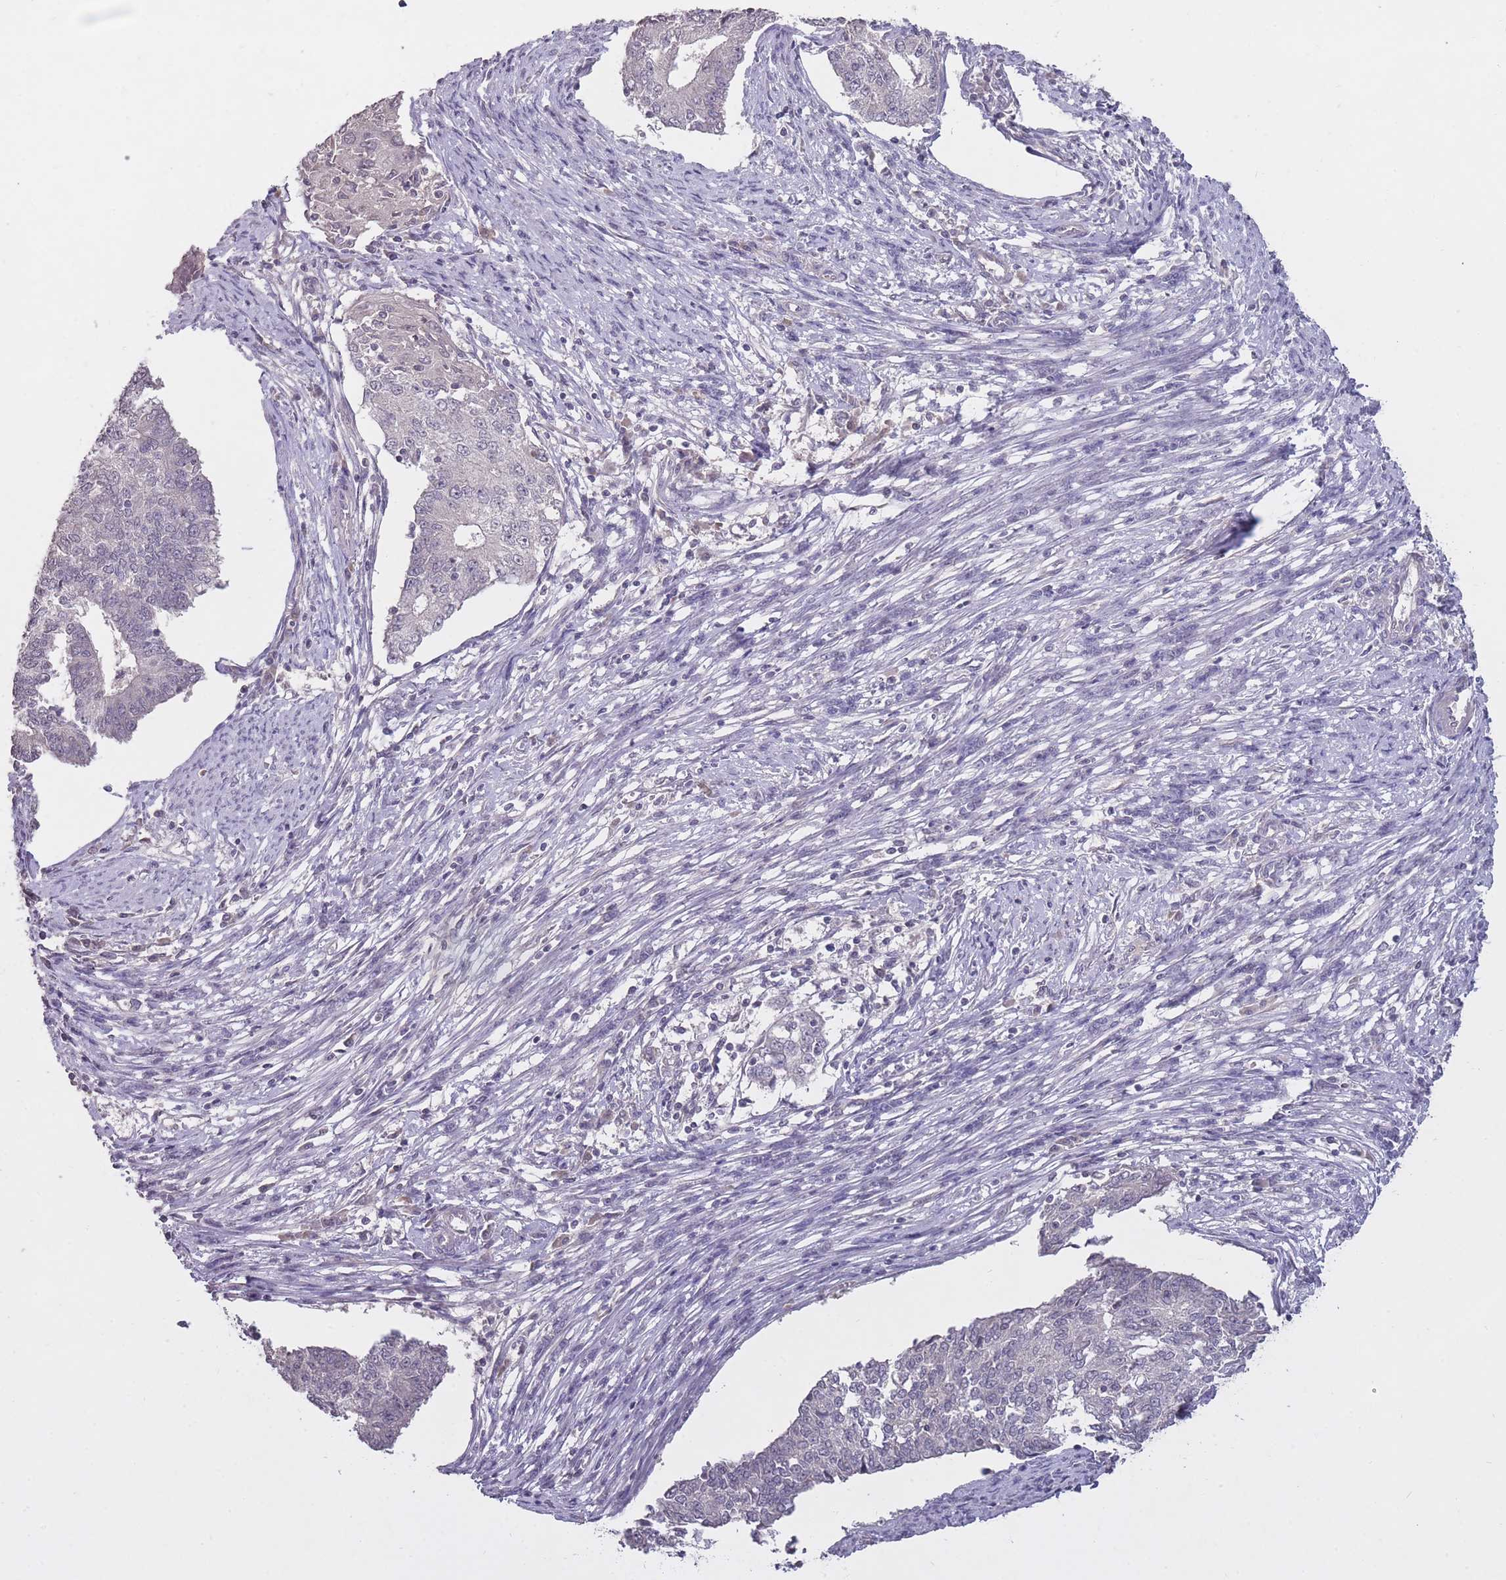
{"staining": {"intensity": "negative", "quantity": "none", "location": "none"}, "tissue": "endometrial cancer", "cell_type": "Tumor cells", "image_type": "cancer", "snomed": [{"axis": "morphology", "description": "Adenocarcinoma, NOS"}, {"axis": "topography", "description": "Endometrium"}], "caption": "The immunohistochemistry (IHC) photomicrograph has no significant positivity in tumor cells of adenocarcinoma (endometrial) tissue.", "gene": "ADCYAP1R1", "patient": {"sex": "female", "age": 56}}